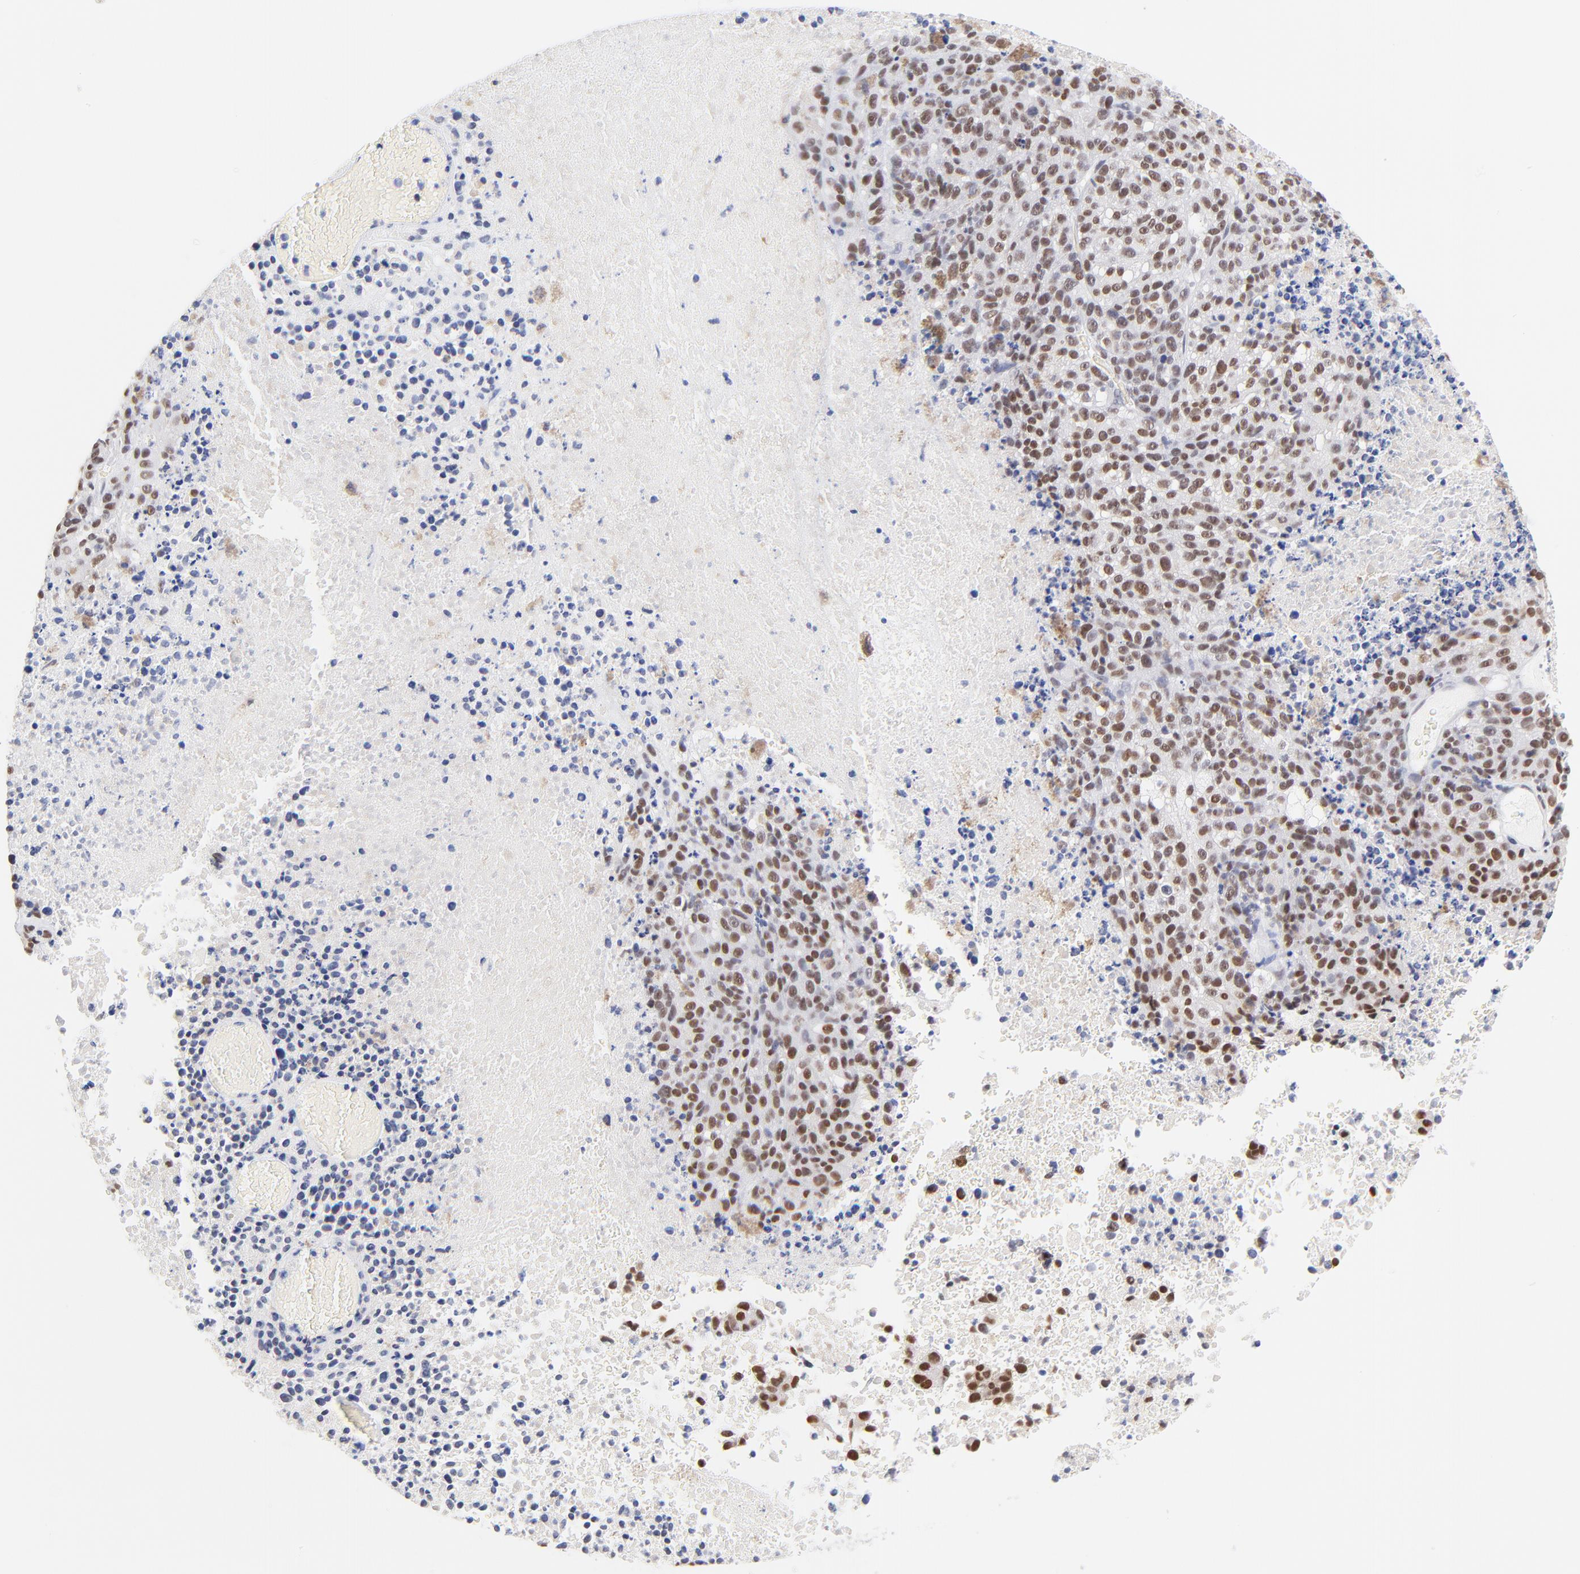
{"staining": {"intensity": "moderate", "quantity": ">75%", "location": "nuclear"}, "tissue": "melanoma", "cell_type": "Tumor cells", "image_type": "cancer", "snomed": [{"axis": "morphology", "description": "Malignant melanoma, Metastatic site"}, {"axis": "topography", "description": "Cerebral cortex"}], "caption": "Malignant melanoma (metastatic site) stained for a protein (brown) displays moderate nuclear positive expression in approximately >75% of tumor cells.", "gene": "ZNF74", "patient": {"sex": "female", "age": 52}}